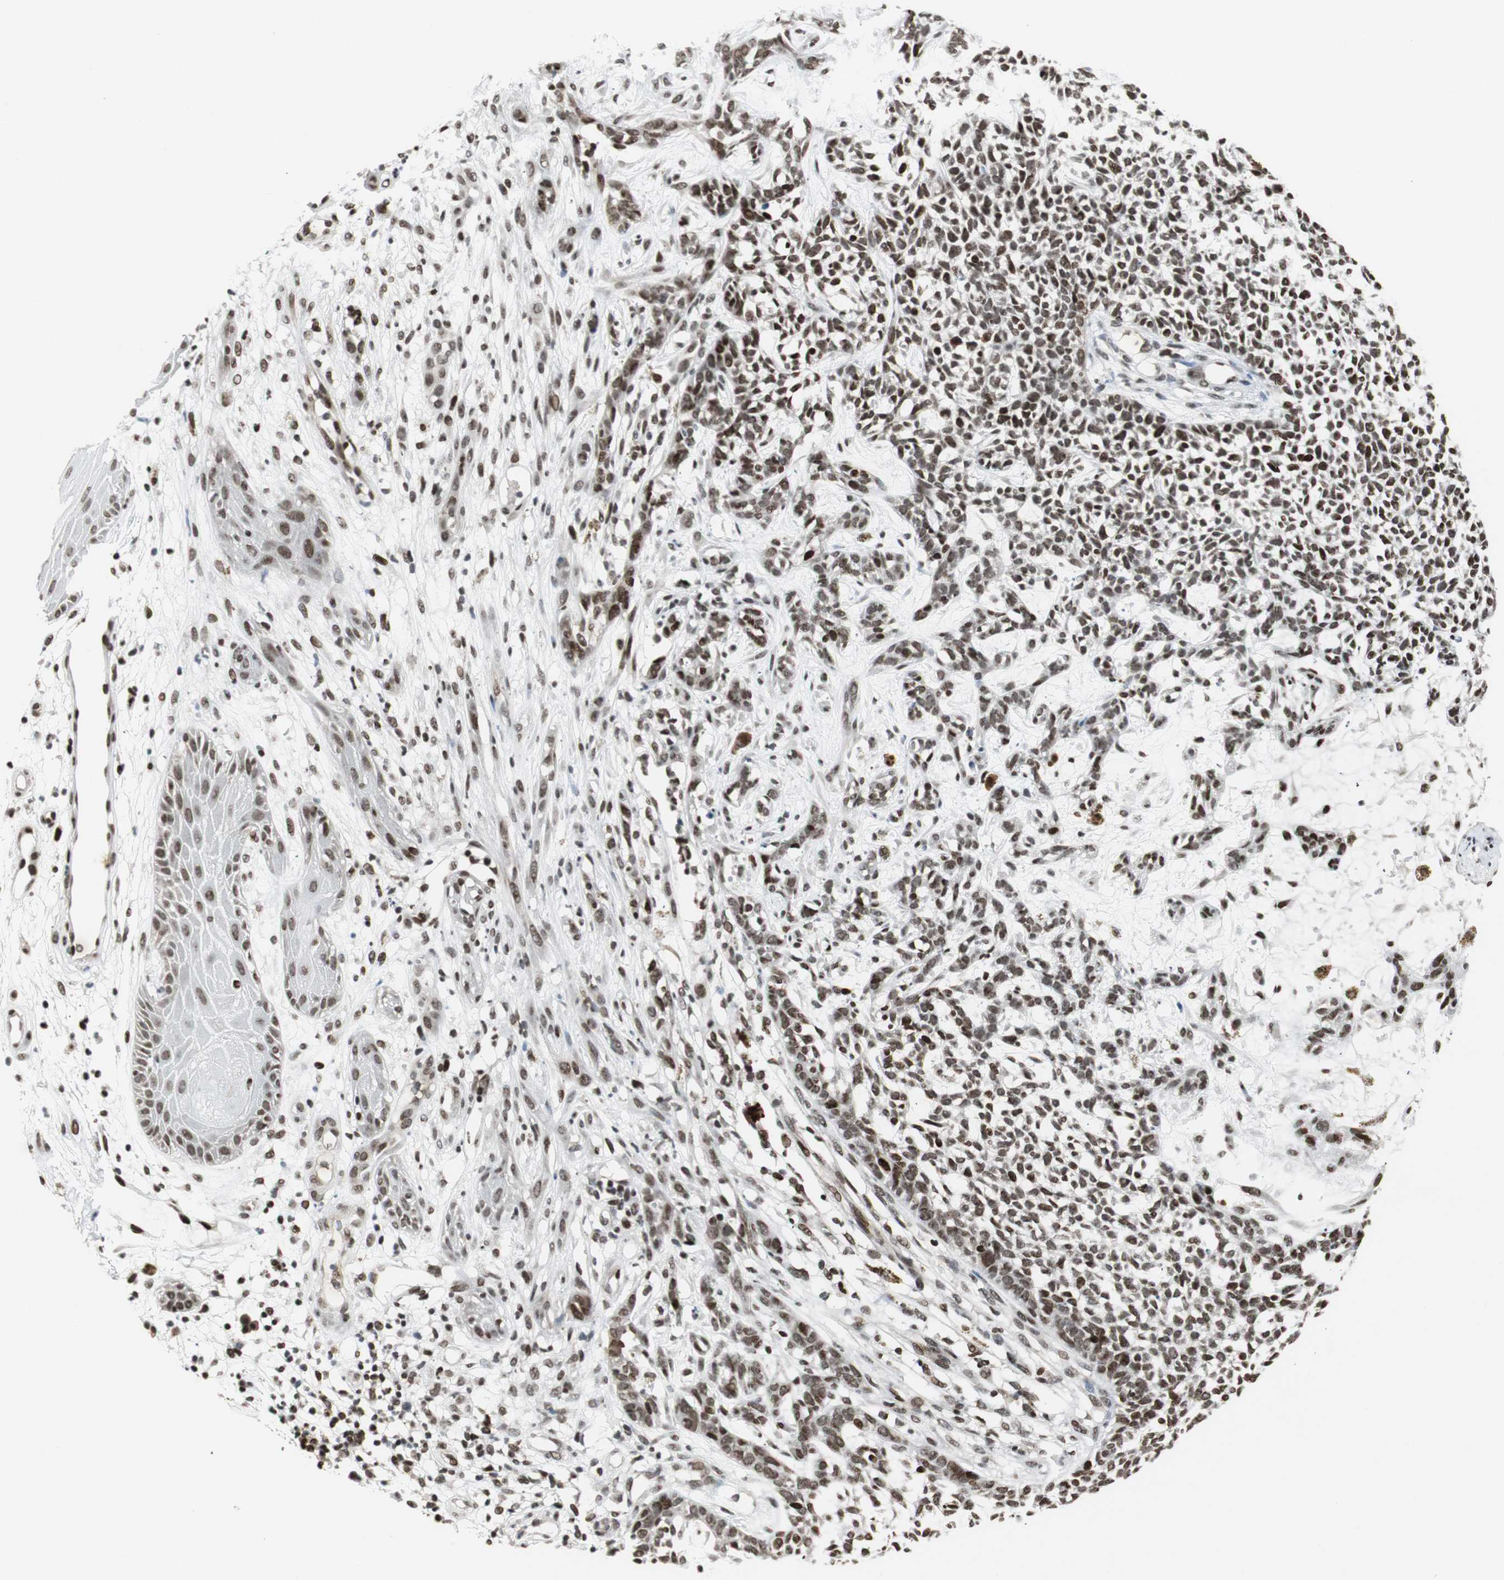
{"staining": {"intensity": "moderate", "quantity": ">75%", "location": "nuclear"}, "tissue": "skin cancer", "cell_type": "Tumor cells", "image_type": "cancer", "snomed": [{"axis": "morphology", "description": "Basal cell carcinoma"}, {"axis": "topography", "description": "Skin"}], "caption": "There is medium levels of moderate nuclear positivity in tumor cells of skin cancer, as demonstrated by immunohistochemical staining (brown color).", "gene": "TAF5", "patient": {"sex": "female", "age": 84}}